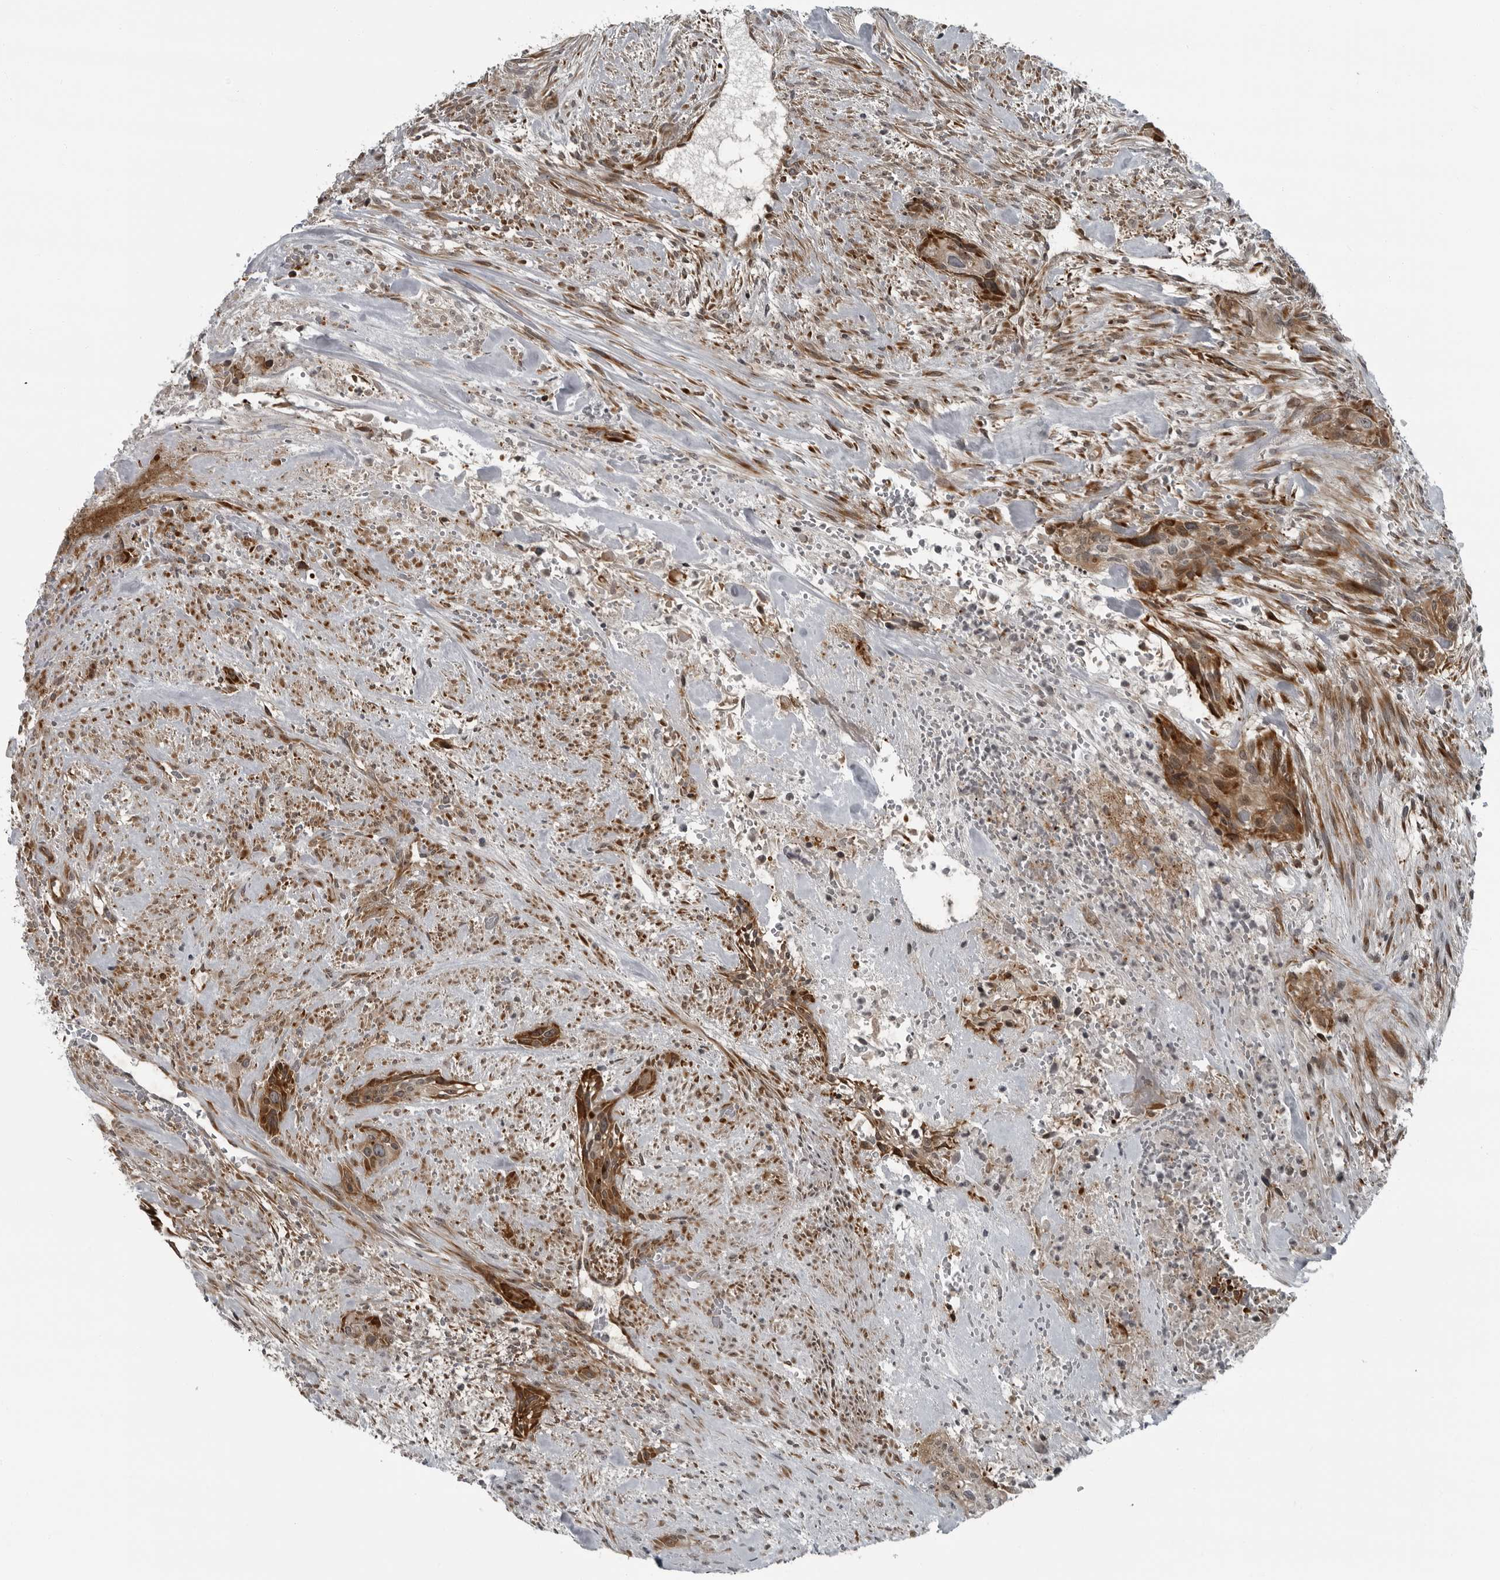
{"staining": {"intensity": "moderate", "quantity": ">75%", "location": "cytoplasmic/membranous"}, "tissue": "urothelial cancer", "cell_type": "Tumor cells", "image_type": "cancer", "snomed": [{"axis": "morphology", "description": "Urothelial carcinoma, High grade"}, {"axis": "topography", "description": "Urinary bladder"}], "caption": "Immunohistochemical staining of human urothelial cancer exhibits moderate cytoplasmic/membranous protein expression in about >75% of tumor cells.", "gene": "FAM102B", "patient": {"sex": "male", "age": 35}}